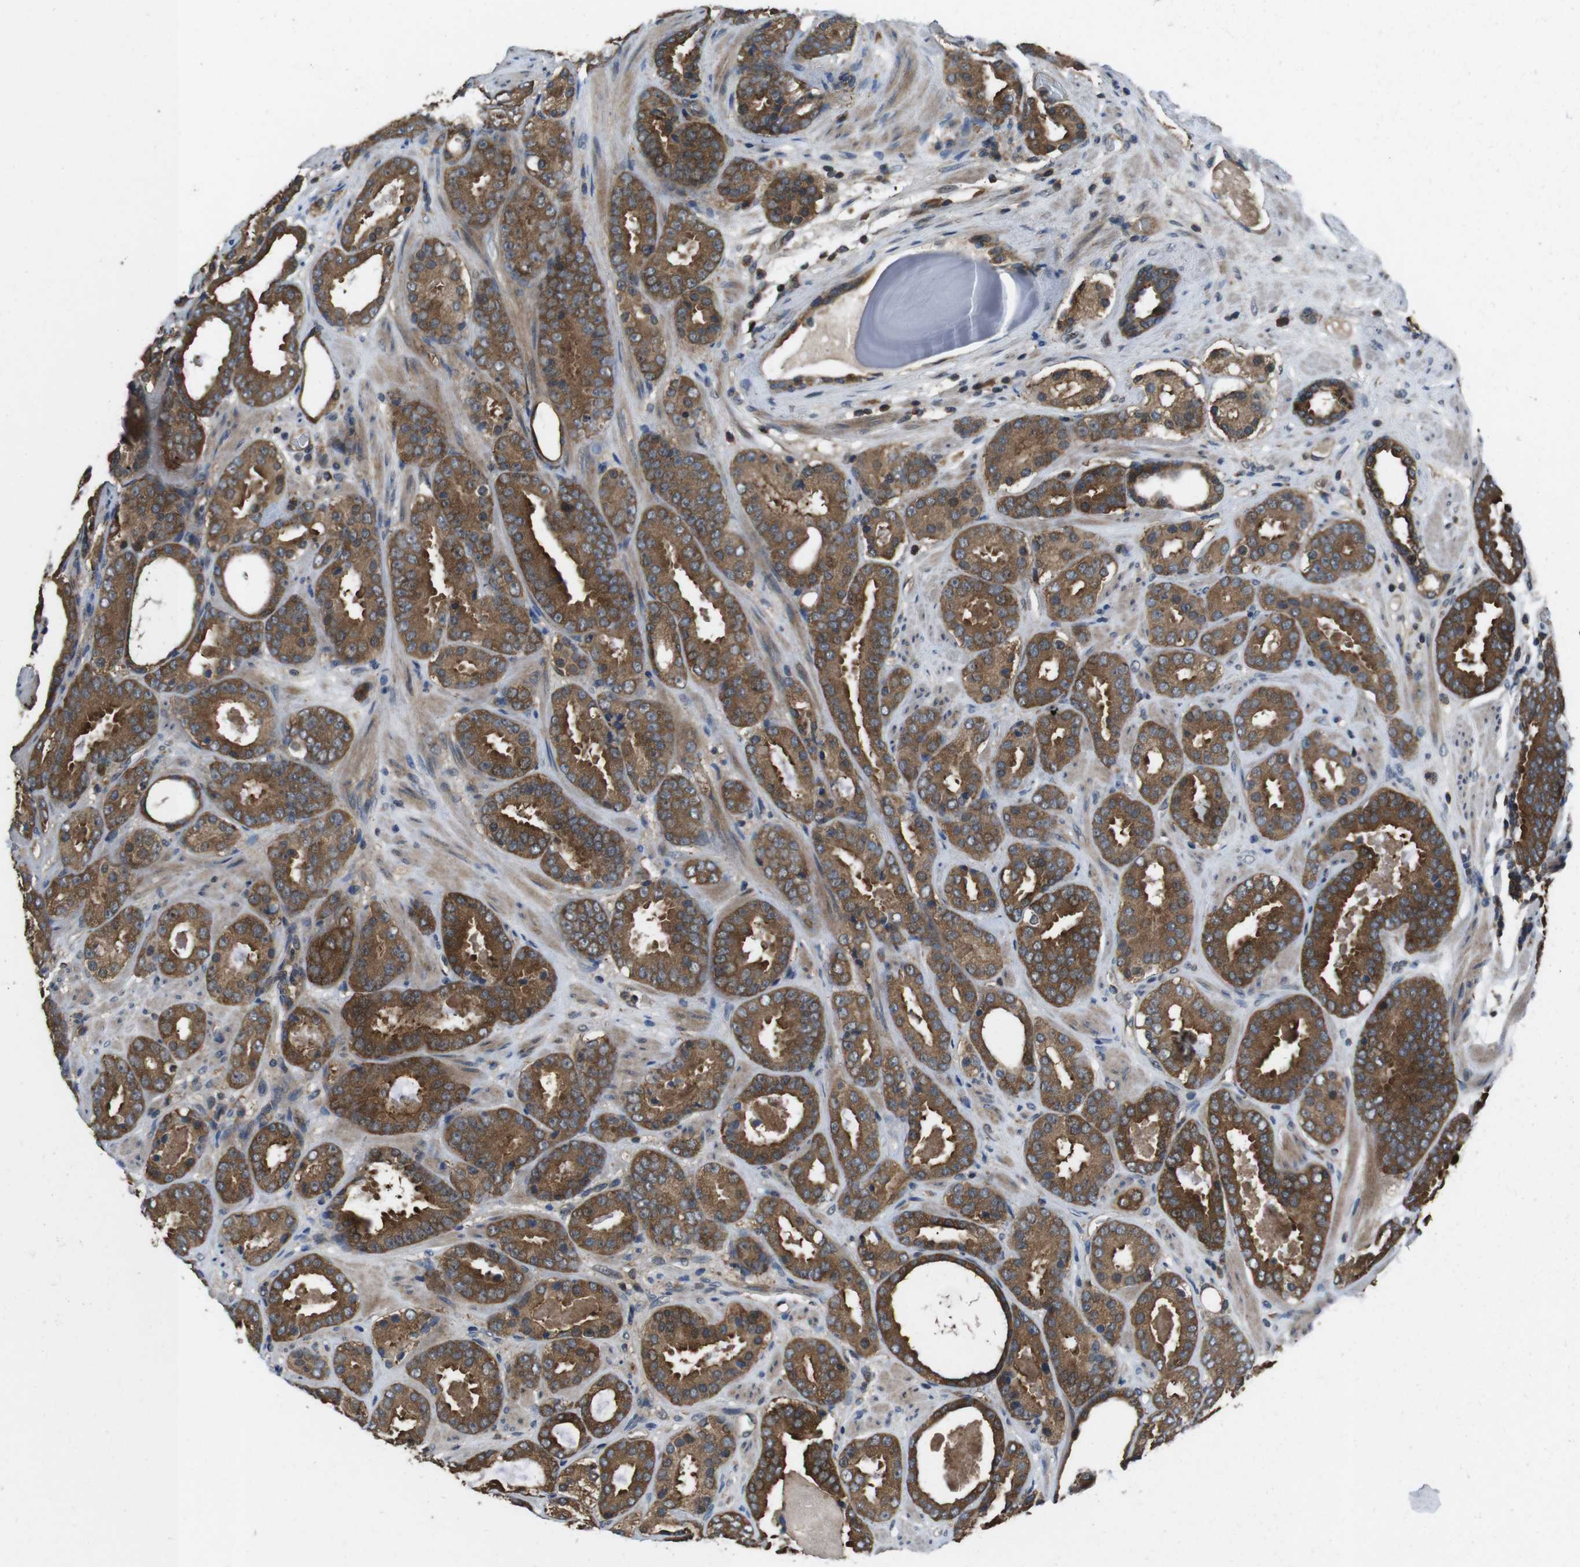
{"staining": {"intensity": "strong", "quantity": ">75%", "location": "cytoplasmic/membranous"}, "tissue": "prostate cancer", "cell_type": "Tumor cells", "image_type": "cancer", "snomed": [{"axis": "morphology", "description": "Adenocarcinoma, Low grade"}, {"axis": "topography", "description": "Prostate"}], "caption": "Prostate cancer stained with DAB (3,3'-diaminobenzidine) immunohistochemistry displays high levels of strong cytoplasmic/membranous expression in about >75% of tumor cells.", "gene": "SLC22A23", "patient": {"sex": "male", "age": 69}}